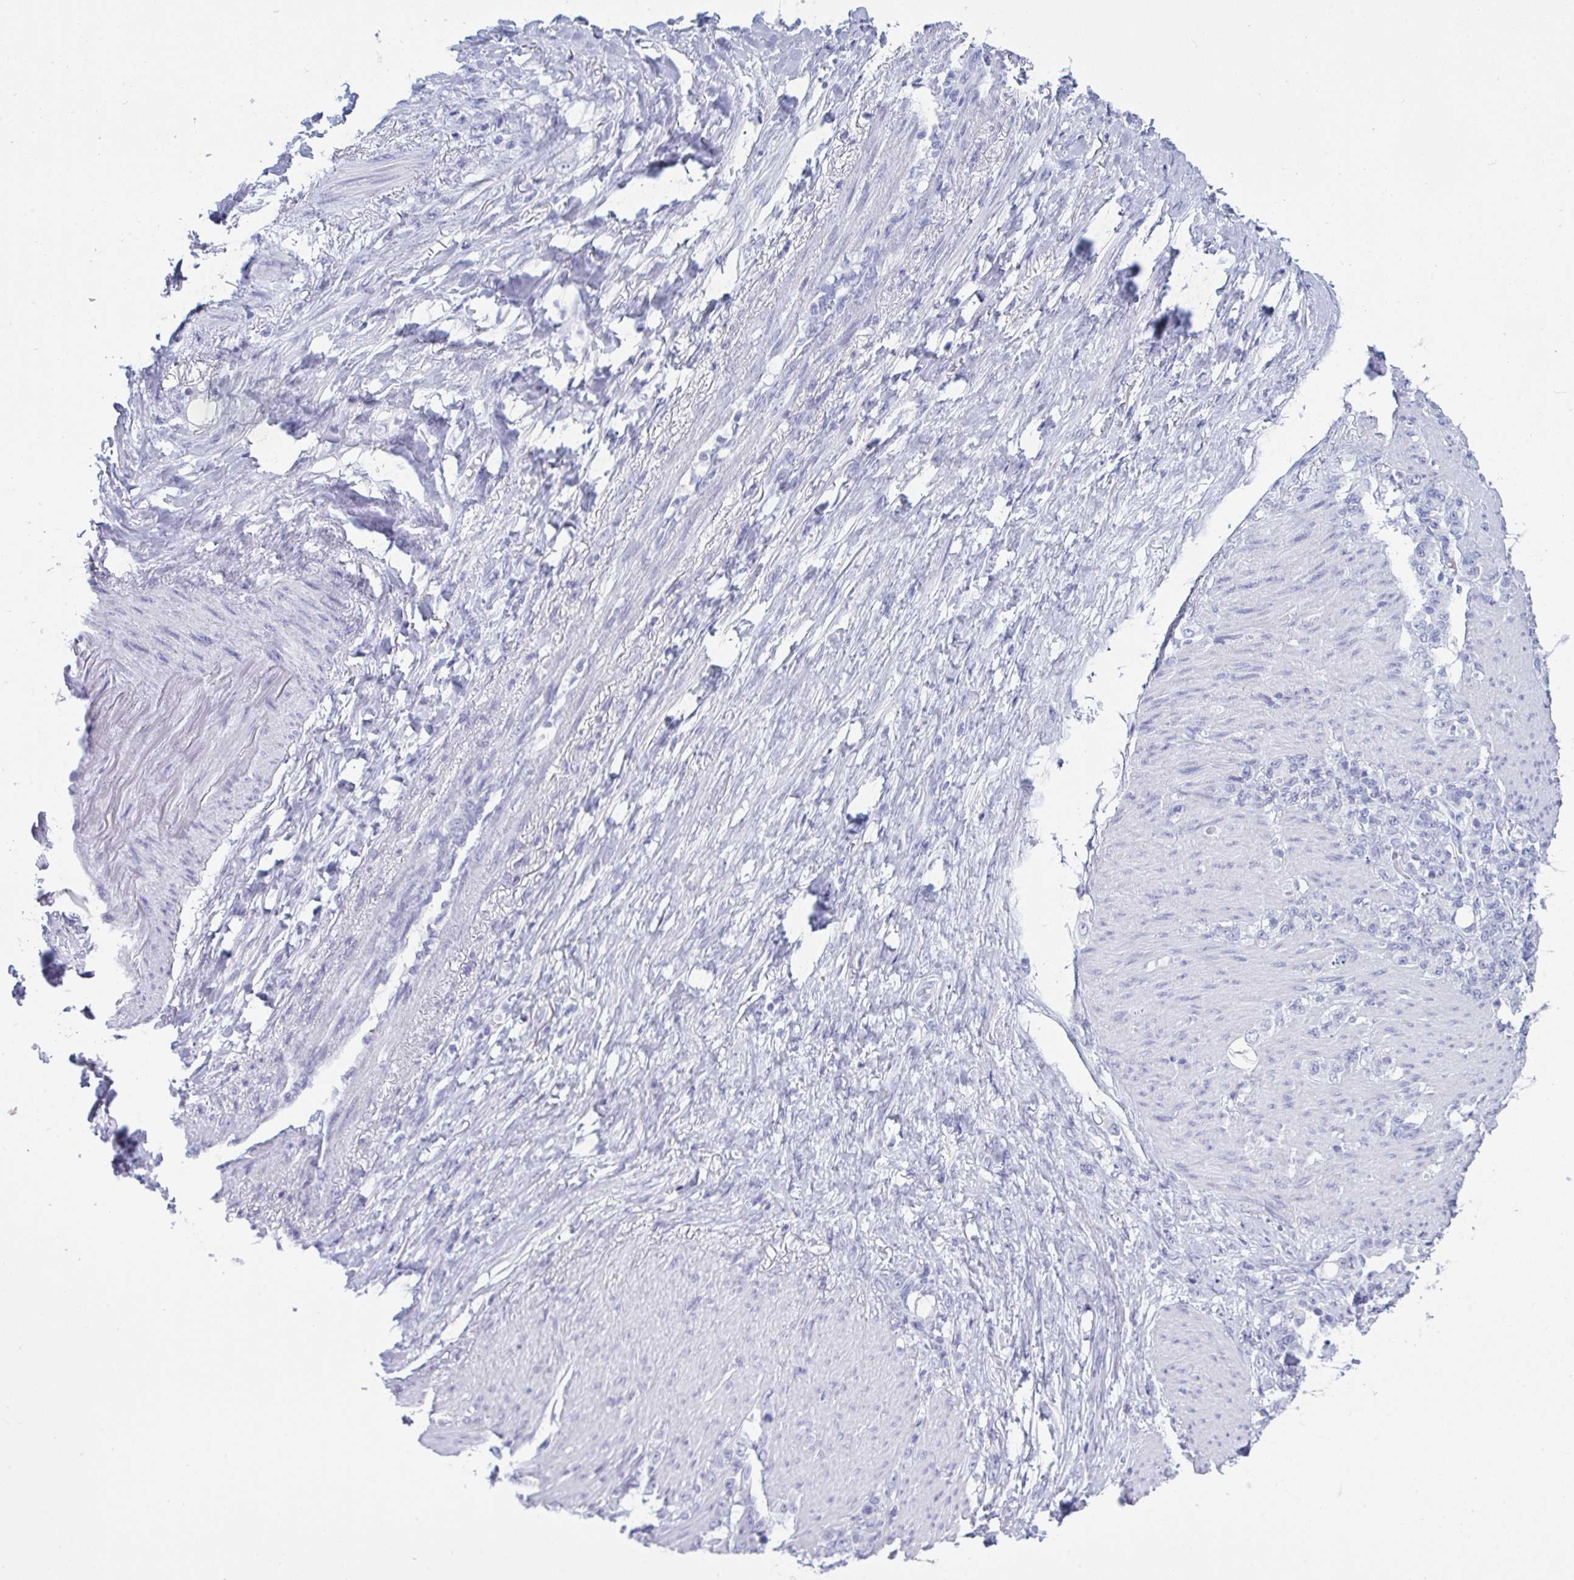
{"staining": {"intensity": "negative", "quantity": "none", "location": "none"}, "tissue": "stomach cancer", "cell_type": "Tumor cells", "image_type": "cancer", "snomed": [{"axis": "morphology", "description": "Normal tissue, NOS"}, {"axis": "morphology", "description": "Adenocarcinoma, NOS"}, {"axis": "topography", "description": "Stomach"}], "caption": "An immunohistochemistry (IHC) image of stomach adenocarcinoma is shown. There is no staining in tumor cells of stomach adenocarcinoma.", "gene": "PRDM9", "patient": {"sex": "female", "age": 79}}